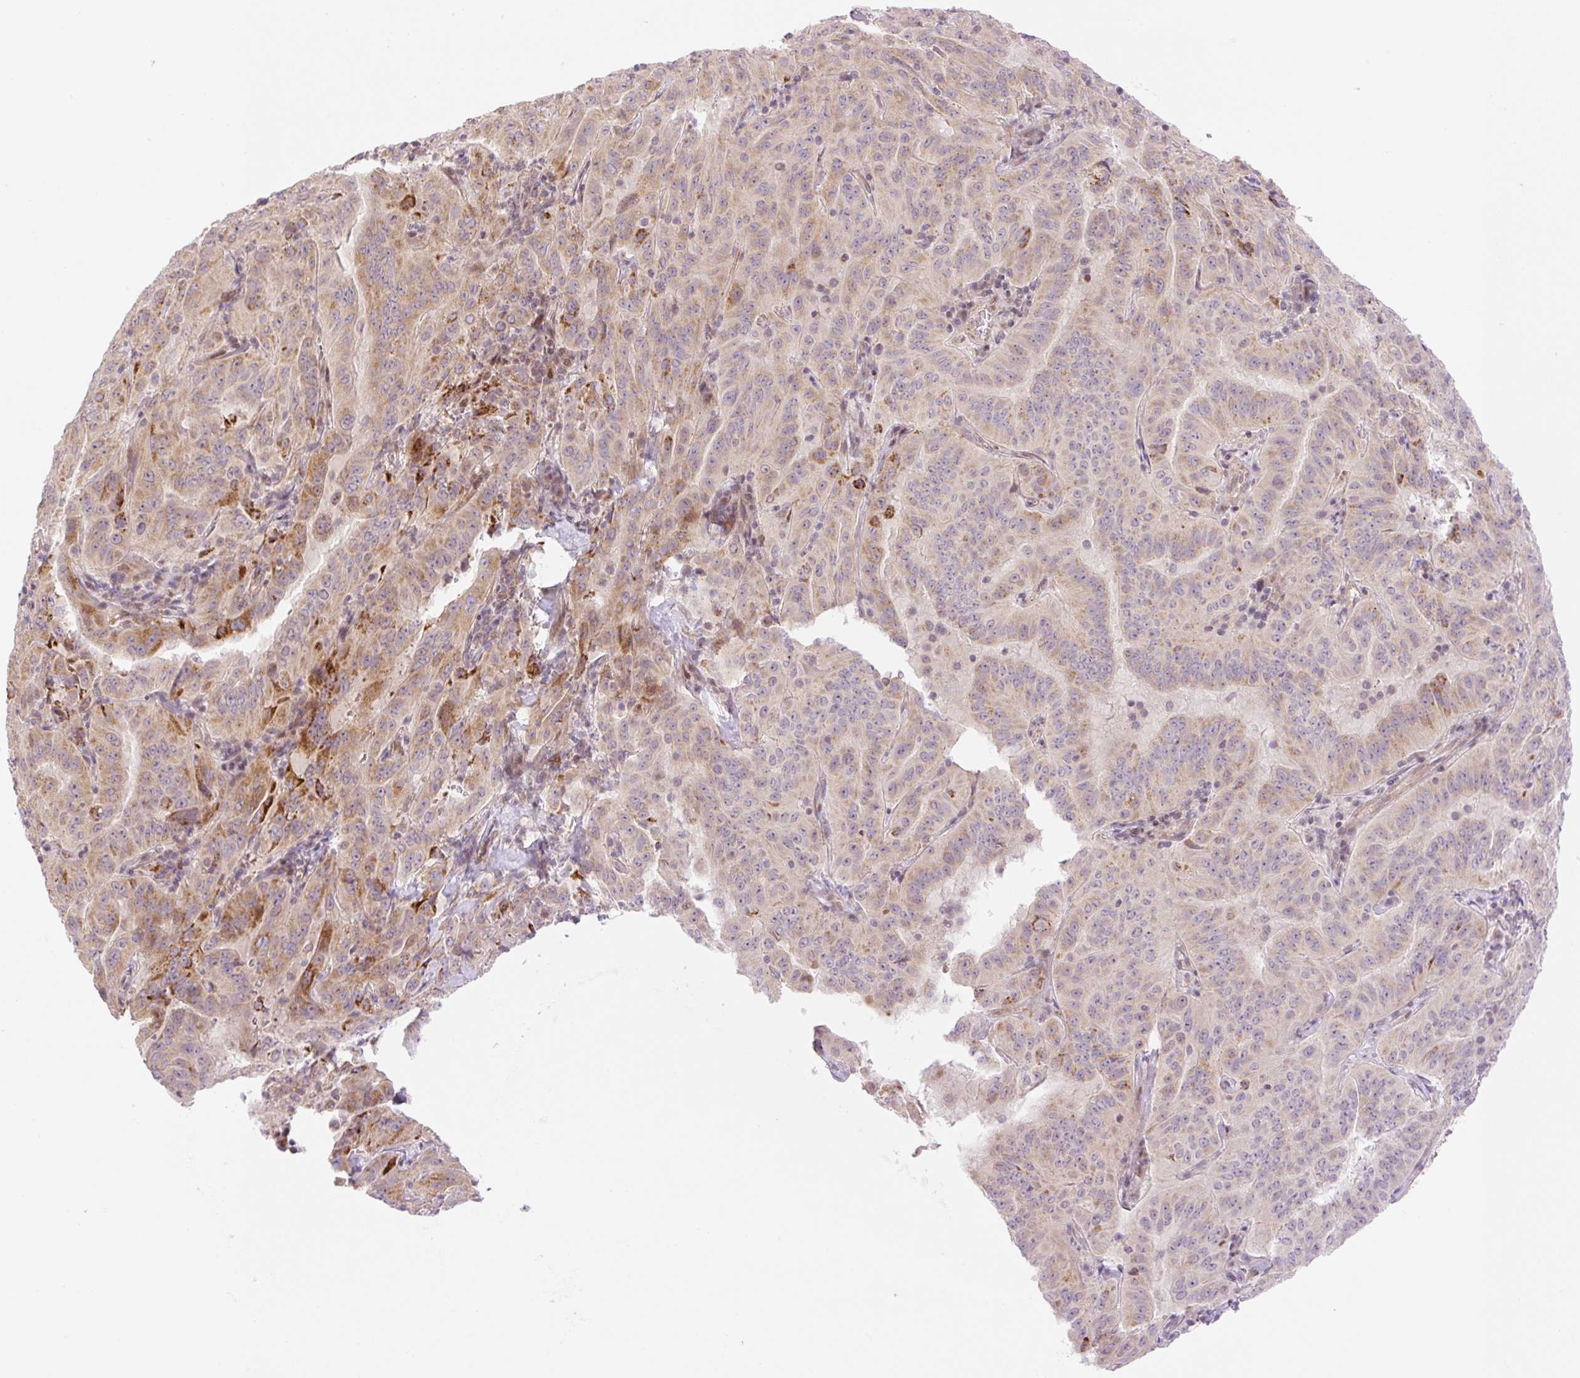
{"staining": {"intensity": "strong", "quantity": "<25%", "location": "cytoplasmic/membranous"}, "tissue": "pancreatic cancer", "cell_type": "Tumor cells", "image_type": "cancer", "snomed": [{"axis": "morphology", "description": "Adenocarcinoma, NOS"}, {"axis": "topography", "description": "Pancreas"}], "caption": "IHC micrograph of pancreatic adenocarcinoma stained for a protein (brown), which exhibits medium levels of strong cytoplasmic/membranous expression in approximately <25% of tumor cells.", "gene": "ZNF394", "patient": {"sex": "male", "age": 63}}